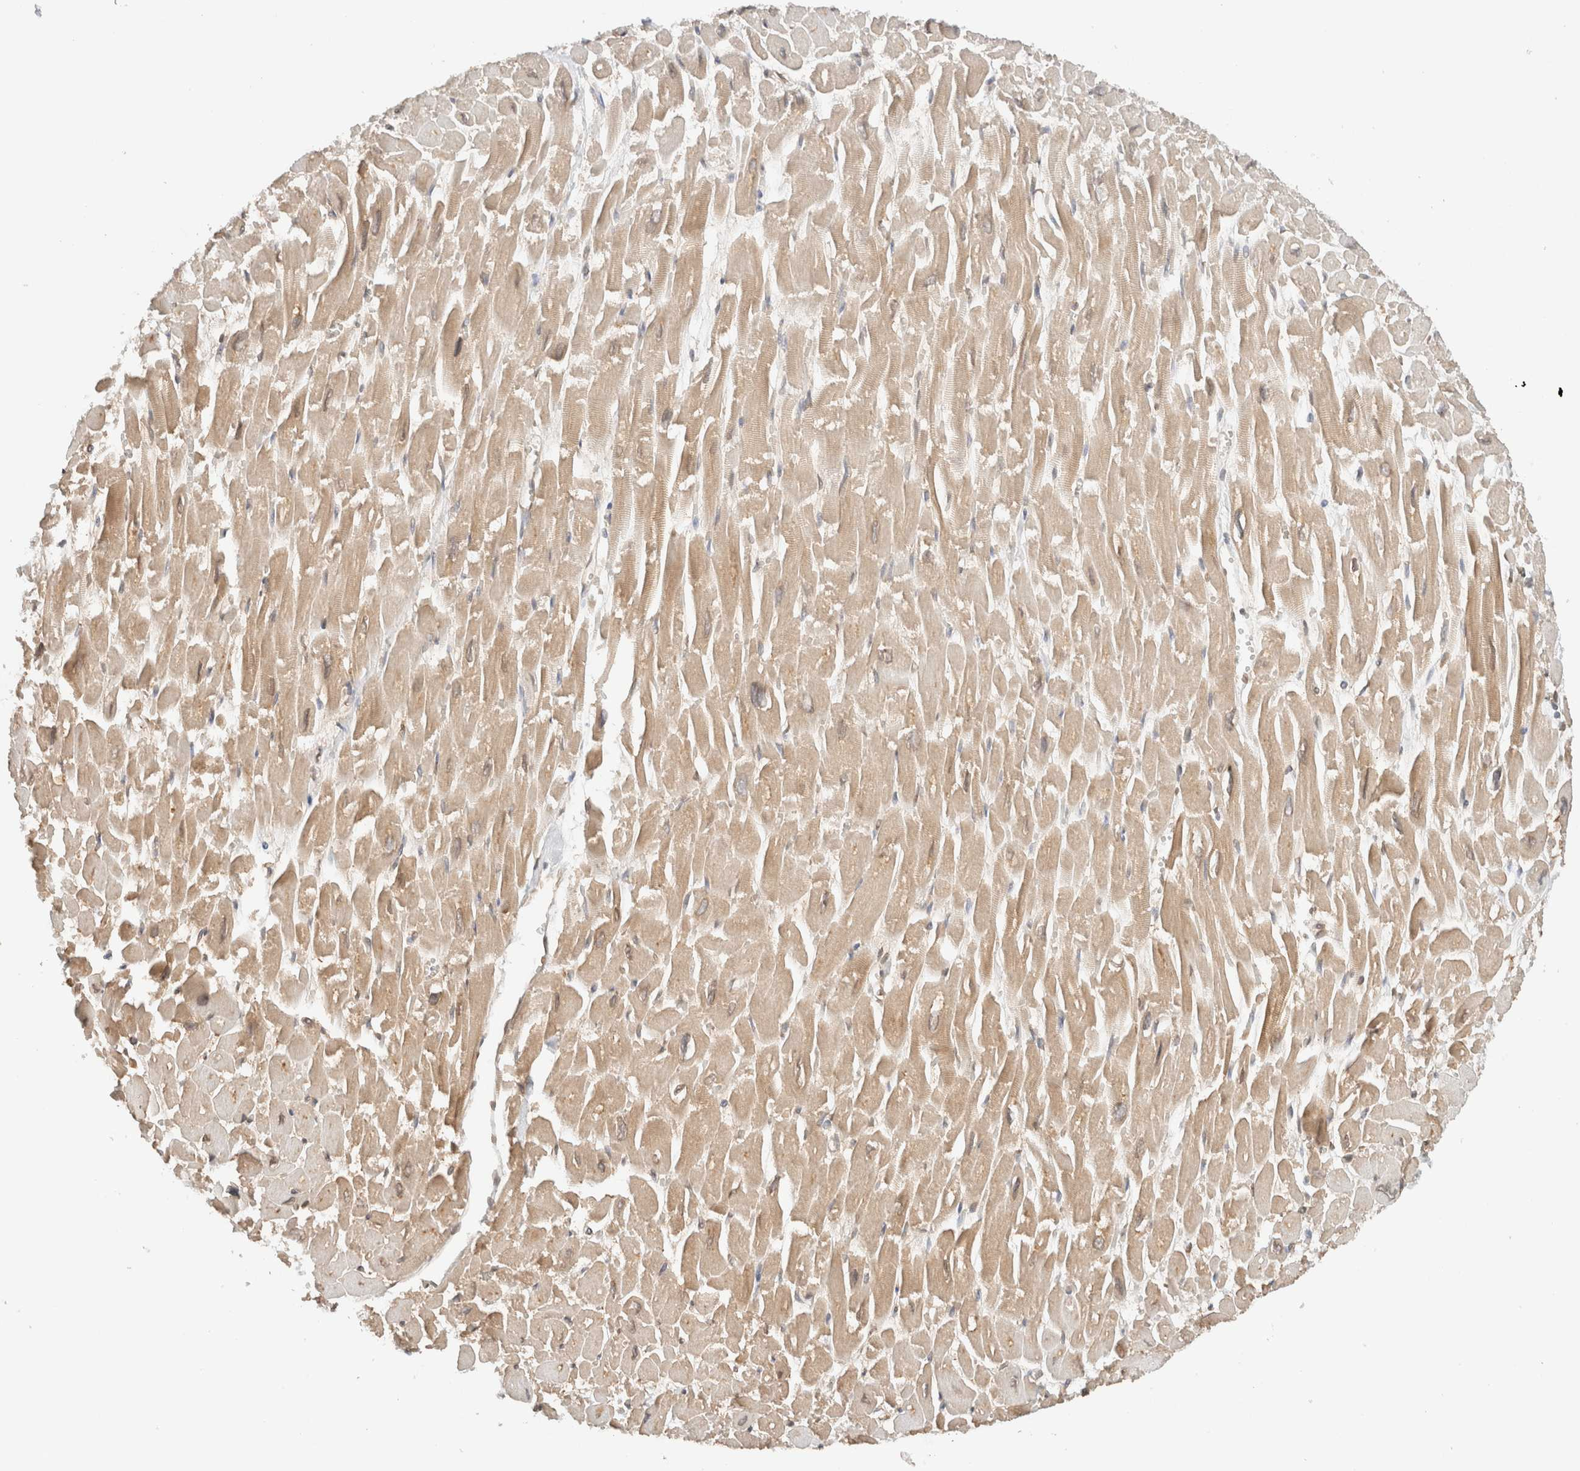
{"staining": {"intensity": "moderate", "quantity": ">75%", "location": "cytoplasmic/membranous"}, "tissue": "heart muscle", "cell_type": "Cardiomyocytes", "image_type": "normal", "snomed": [{"axis": "morphology", "description": "Normal tissue, NOS"}, {"axis": "topography", "description": "Heart"}], "caption": "A brown stain labels moderate cytoplasmic/membranous positivity of a protein in cardiomyocytes of unremarkable human heart muscle. The staining is performed using DAB brown chromogen to label protein expression. The nuclei are counter-stained blue using hematoxylin.", "gene": "ARFGEF2", "patient": {"sex": "male", "age": 54}}